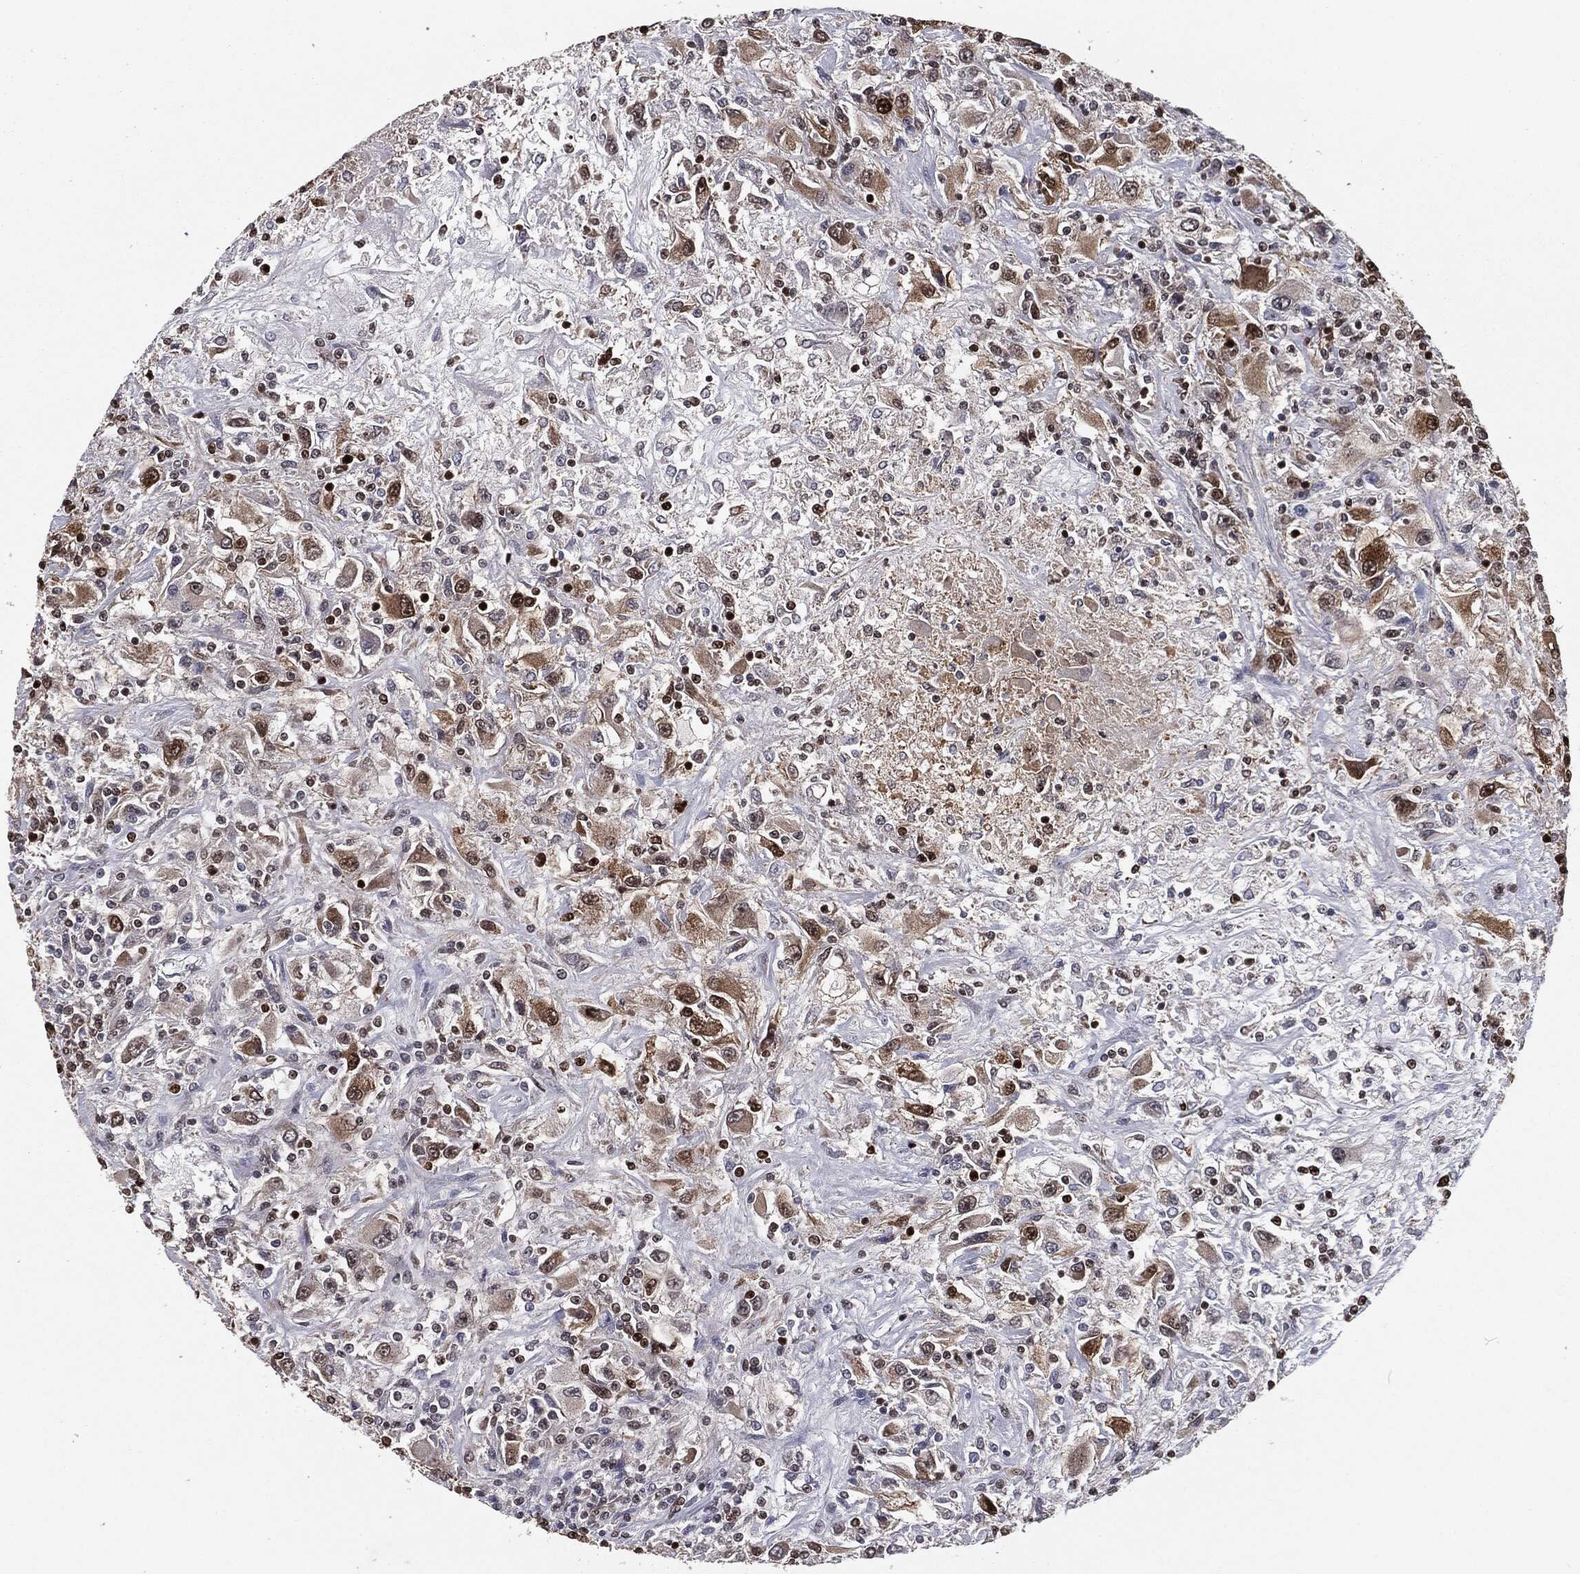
{"staining": {"intensity": "strong", "quantity": "<25%", "location": "cytoplasmic/membranous,nuclear"}, "tissue": "renal cancer", "cell_type": "Tumor cells", "image_type": "cancer", "snomed": [{"axis": "morphology", "description": "Adenocarcinoma, NOS"}, {"axis": "topography", "description": "Kidney"}], "caption": "The immunohistochemical stain highlights strong cytoplasmic/membranous and nuclear staining in tumor cells of adenocarcinoma (renal) tissue.", "gene": "CHCHD2", "patient": {"sex": "female", "age": 67}}